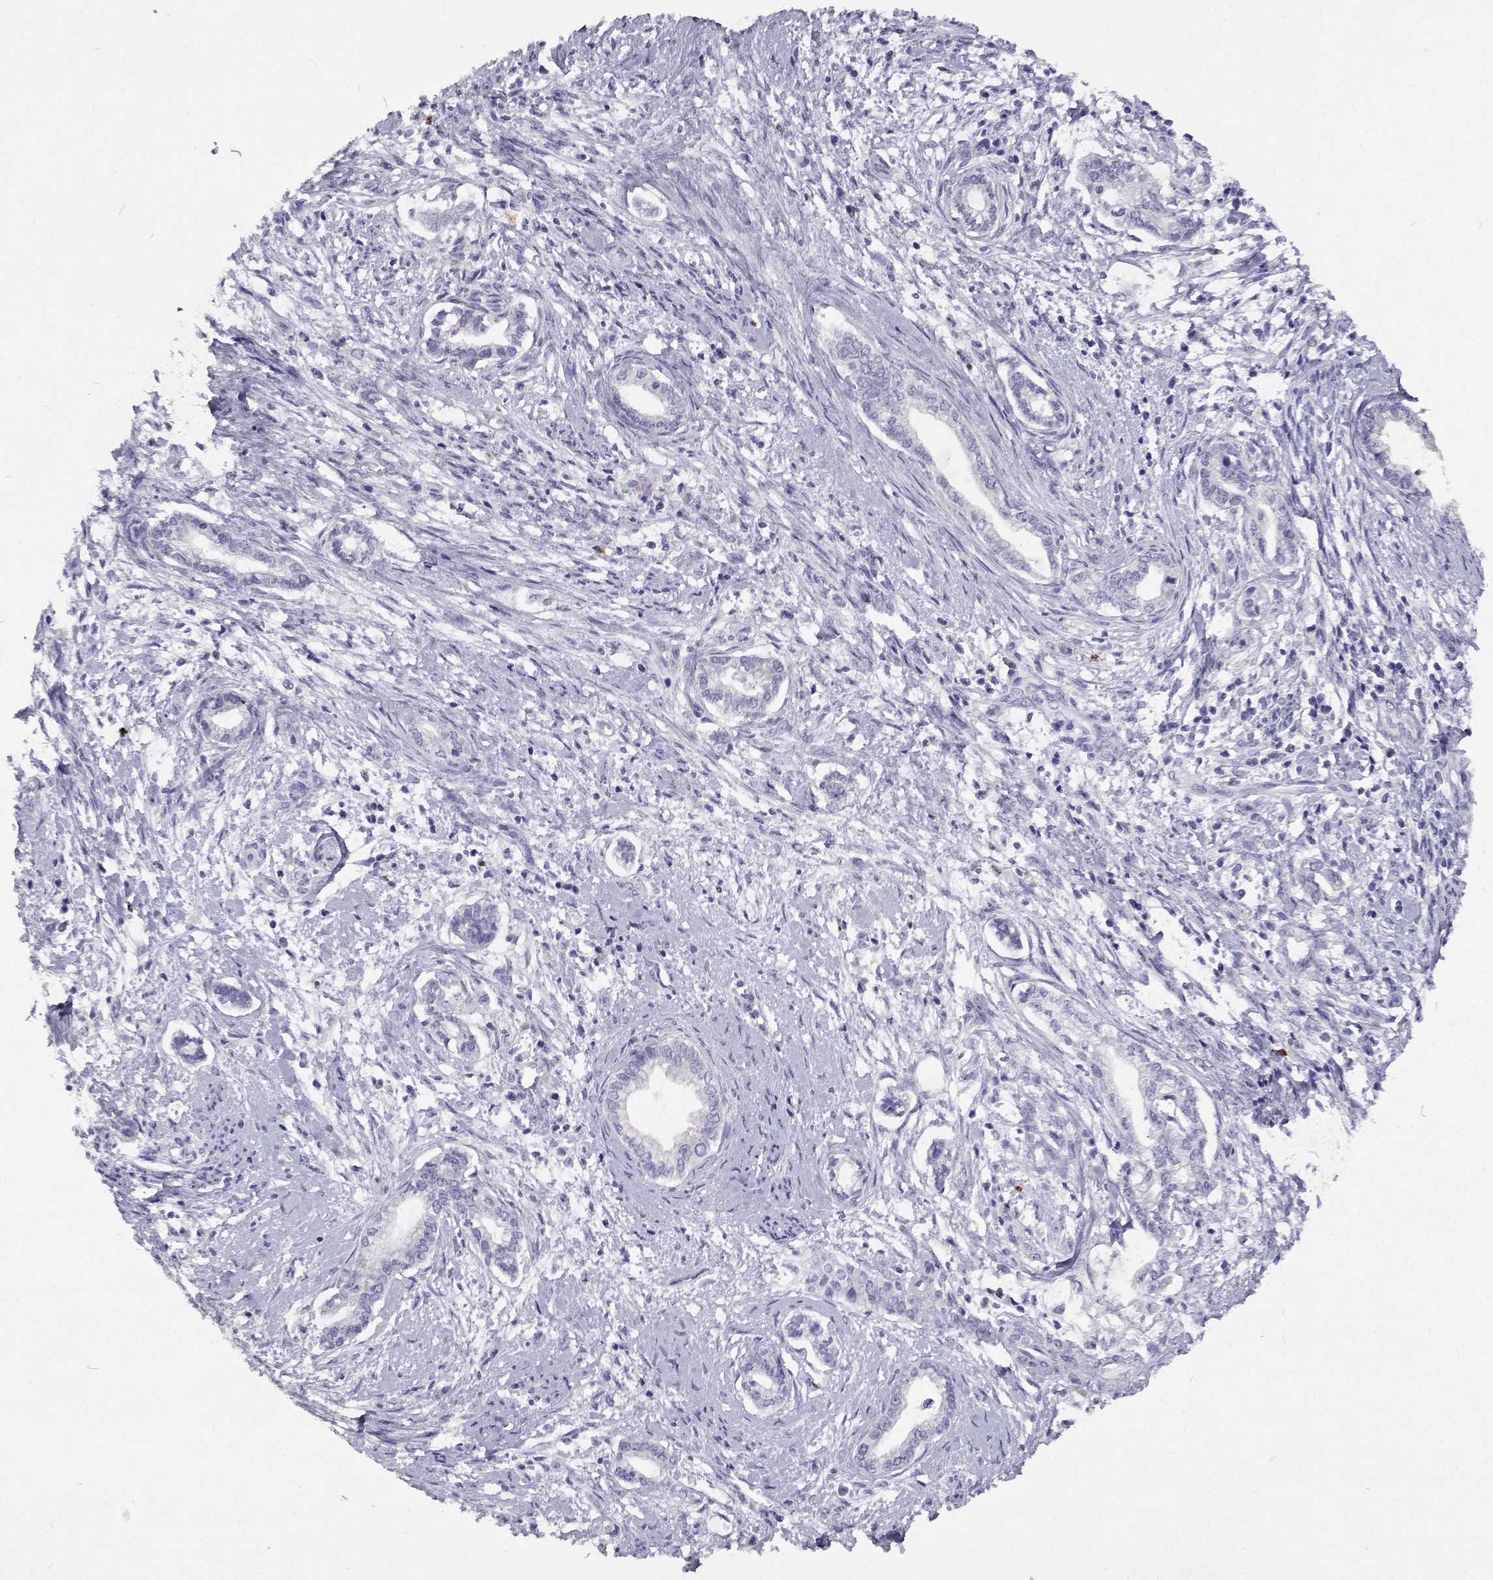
{"staining": {"intensity": "negative", "quantity": "none", "location": "none"}, "tissue": "cervical cancer", "cell_type": "Tumor cells", "image_type": "cancer", "snomed": [{"axis": "morphology", "description": "Adenocarcinoma, NOS"}, {"axis": "topography", "description": "Cervix"}], "caption": "This is a histopathology image of immunohistochemistry staining of cervical cancer, which shows no positivity in tumor cells.", "gene": "CFAP44", "patient": {"sex": "female", "age": 62}}